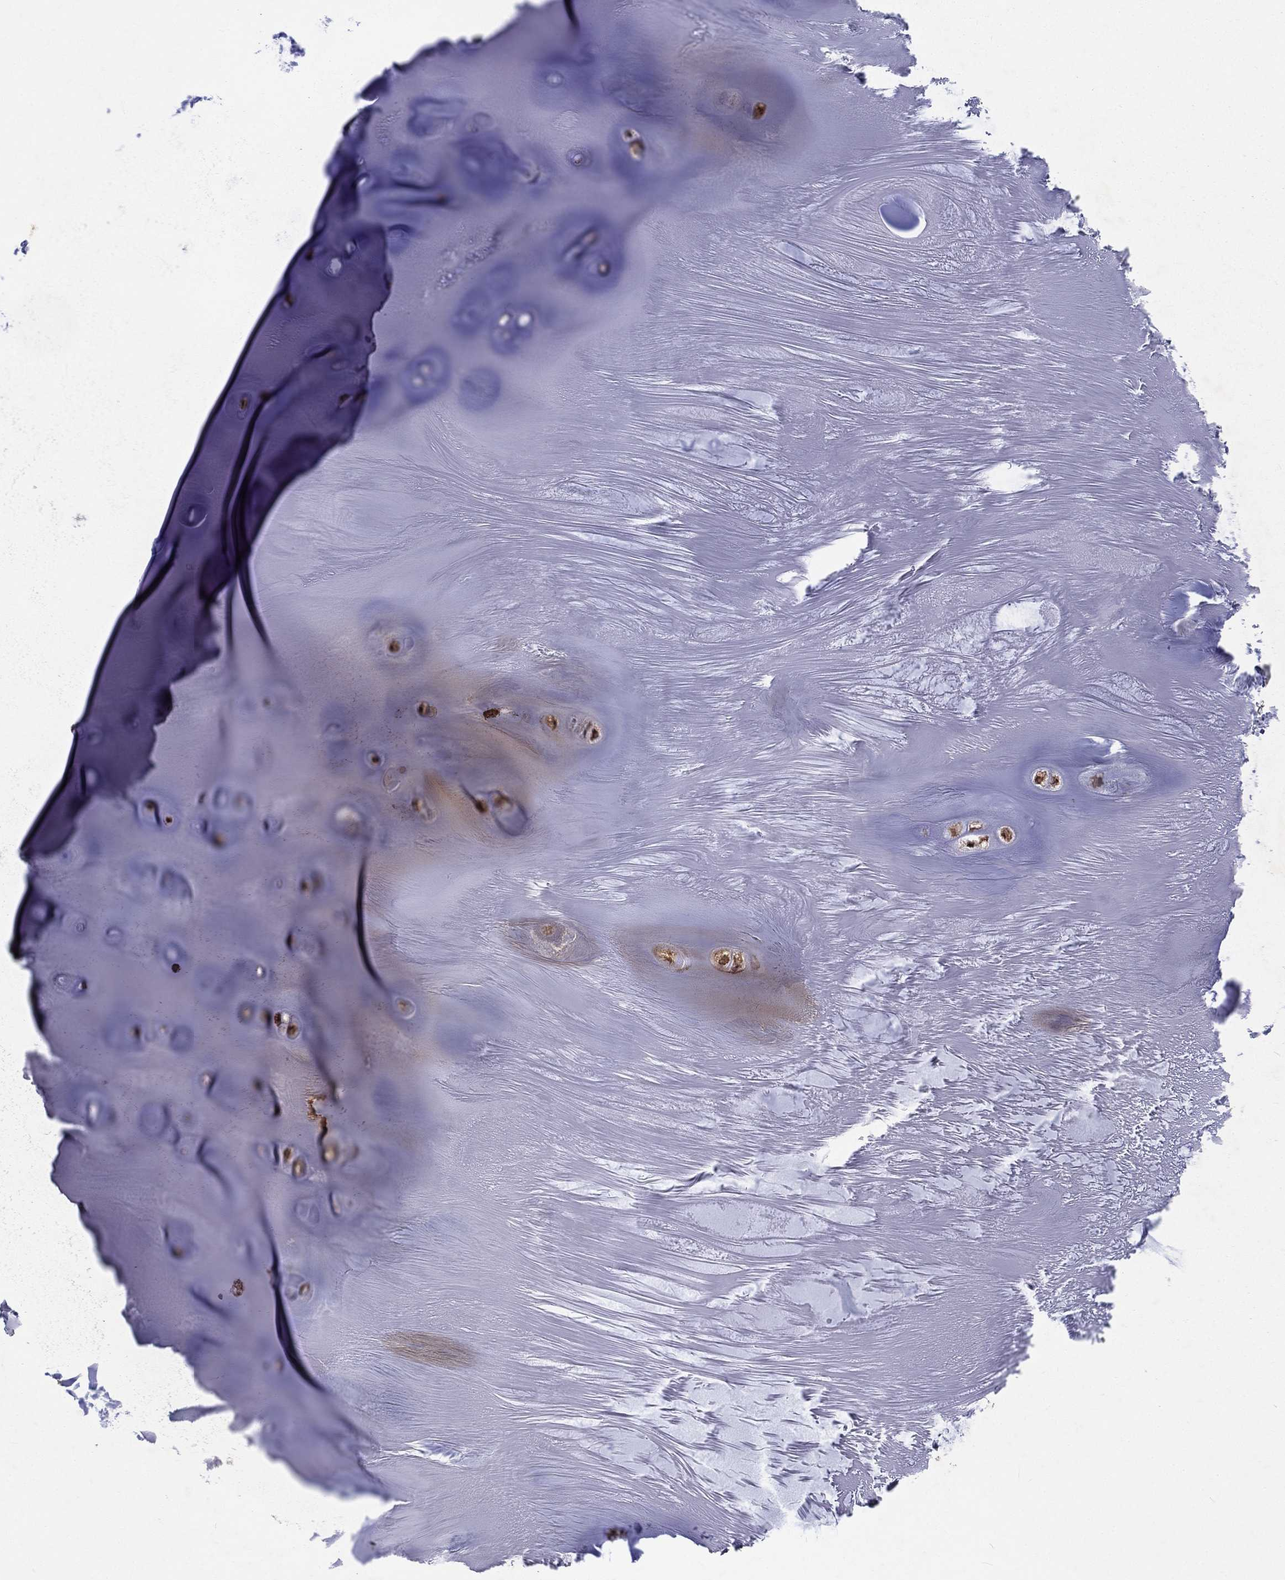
{"staining": {"intensity": "moderate", "quantity": ">75%", "location": "cytoplasmic/membranous"}, "tissue": "soft tissue", "cell_type": "Chondrocytes", "image_type": "normal", "snomed": [{"axis": "morphology", "description": "Normal tissue, NOS"}, {"axis": "topography", "description": "Cartilage tissue"}], "caption": "Immunohistochemical staining of normal soft tissue exhibits >75% levels of moderate cytoplasmic/membranous protein staining in approximately >75% of chondrocytes.", "gene": "LENG8", "patient": {"sex": "male", "age": 81}}